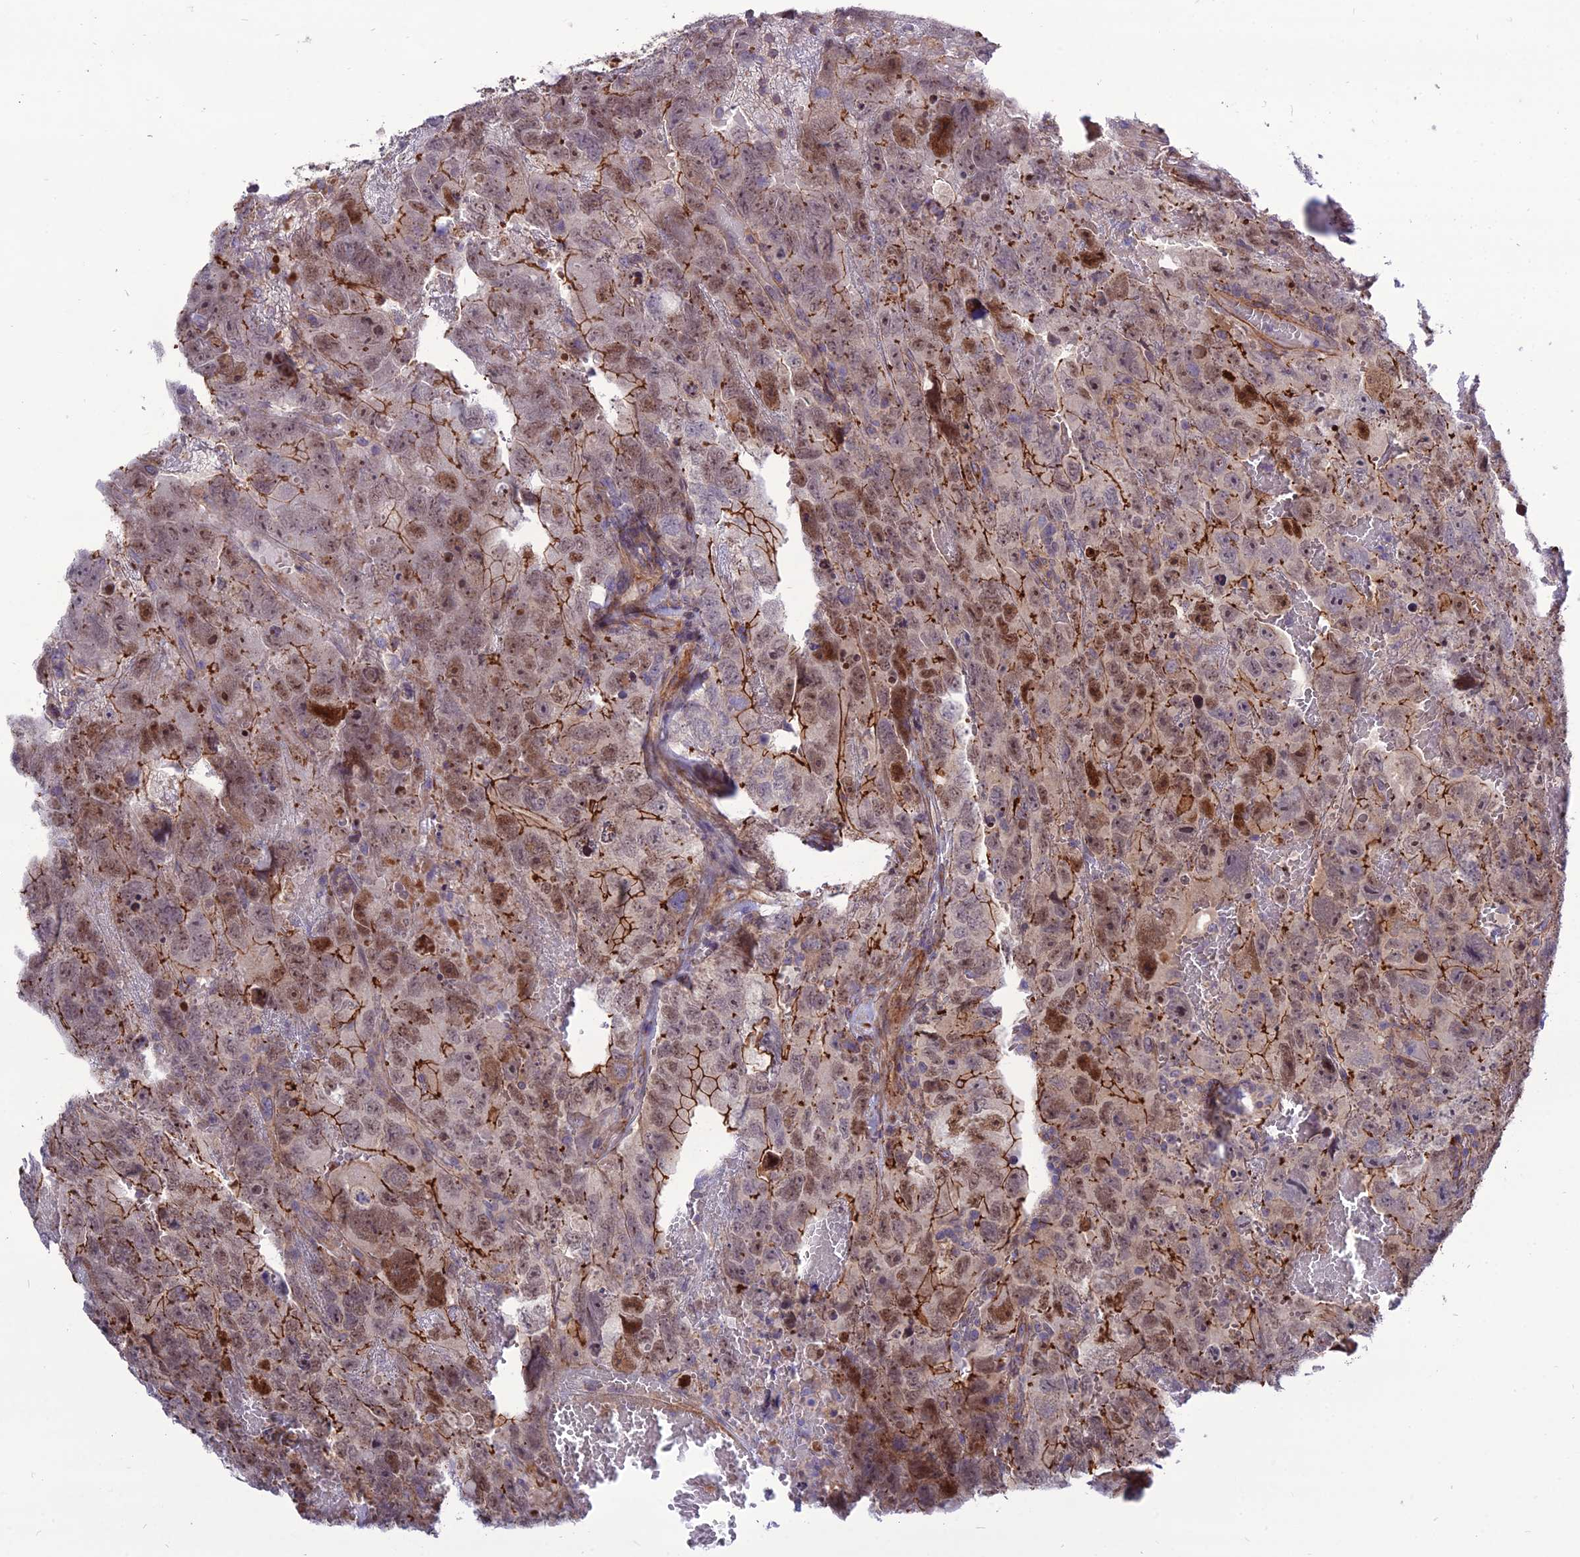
{"staining": {"intensity": "moderate", "quantity": ">75%", "location": "cytoplasmic/membranous,nuclear"}, "tissue": "testis cancer", "cell_type": "Tumor cells", "image_type": "cancer", "snomed": [{"axis": "morphology", "description": "Carcinoma, Embryonal, NOS"}, {"axis": "topography", "description": "Testis"}], "caption": "Brown immunohistochemical staining in human testis cancer reveals moderate cytoplasmic/membranous and nuclear positivity in approximately >75% of tumor cells.", "gene": "TSPYL2", "patient": {"sex": "male", "age": 45}}